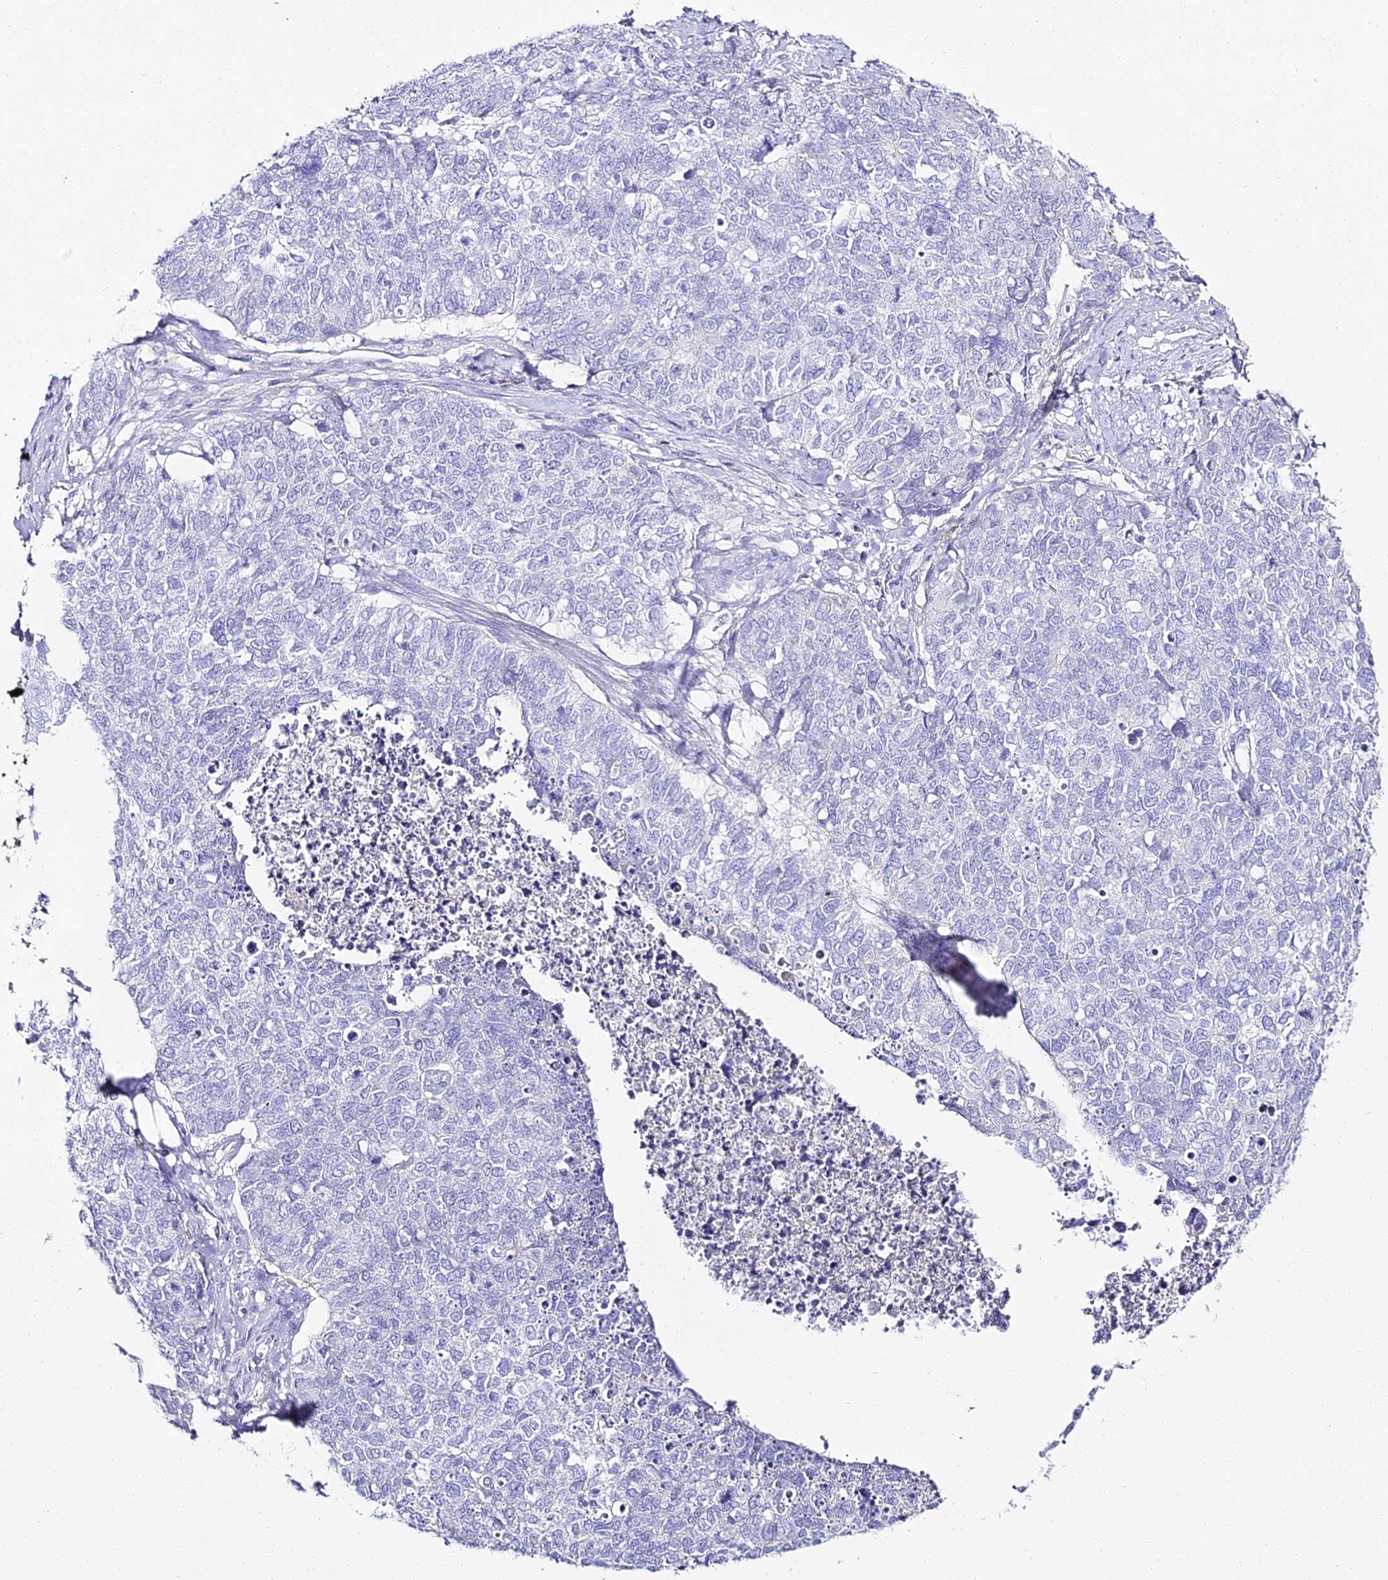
{"staining": {"intensity": "negative", "quantity": "none", "location": "none"}, "tissue": "cervical cancer", "cell_type": "Tumor cells", "image_type": "cancer", "snomed": [{"axis": "morphology", "description": "Squamous cell carcinoma, NOS"}, {"axis": "topography", "description": "Cervix"}], "caption": "Immunohistochemistry histopathology image of human cervical cancer (squamous cell carcinoma) stained for a protein (brown), which exhibits no expression in tumor cells. (Stains: DAB IHC with hematoxylin counter stain, Microscopy: brightfield microscopy at high magnification).", "gene": "ALPG", "patient": {"sex": "female", "age": 63}}